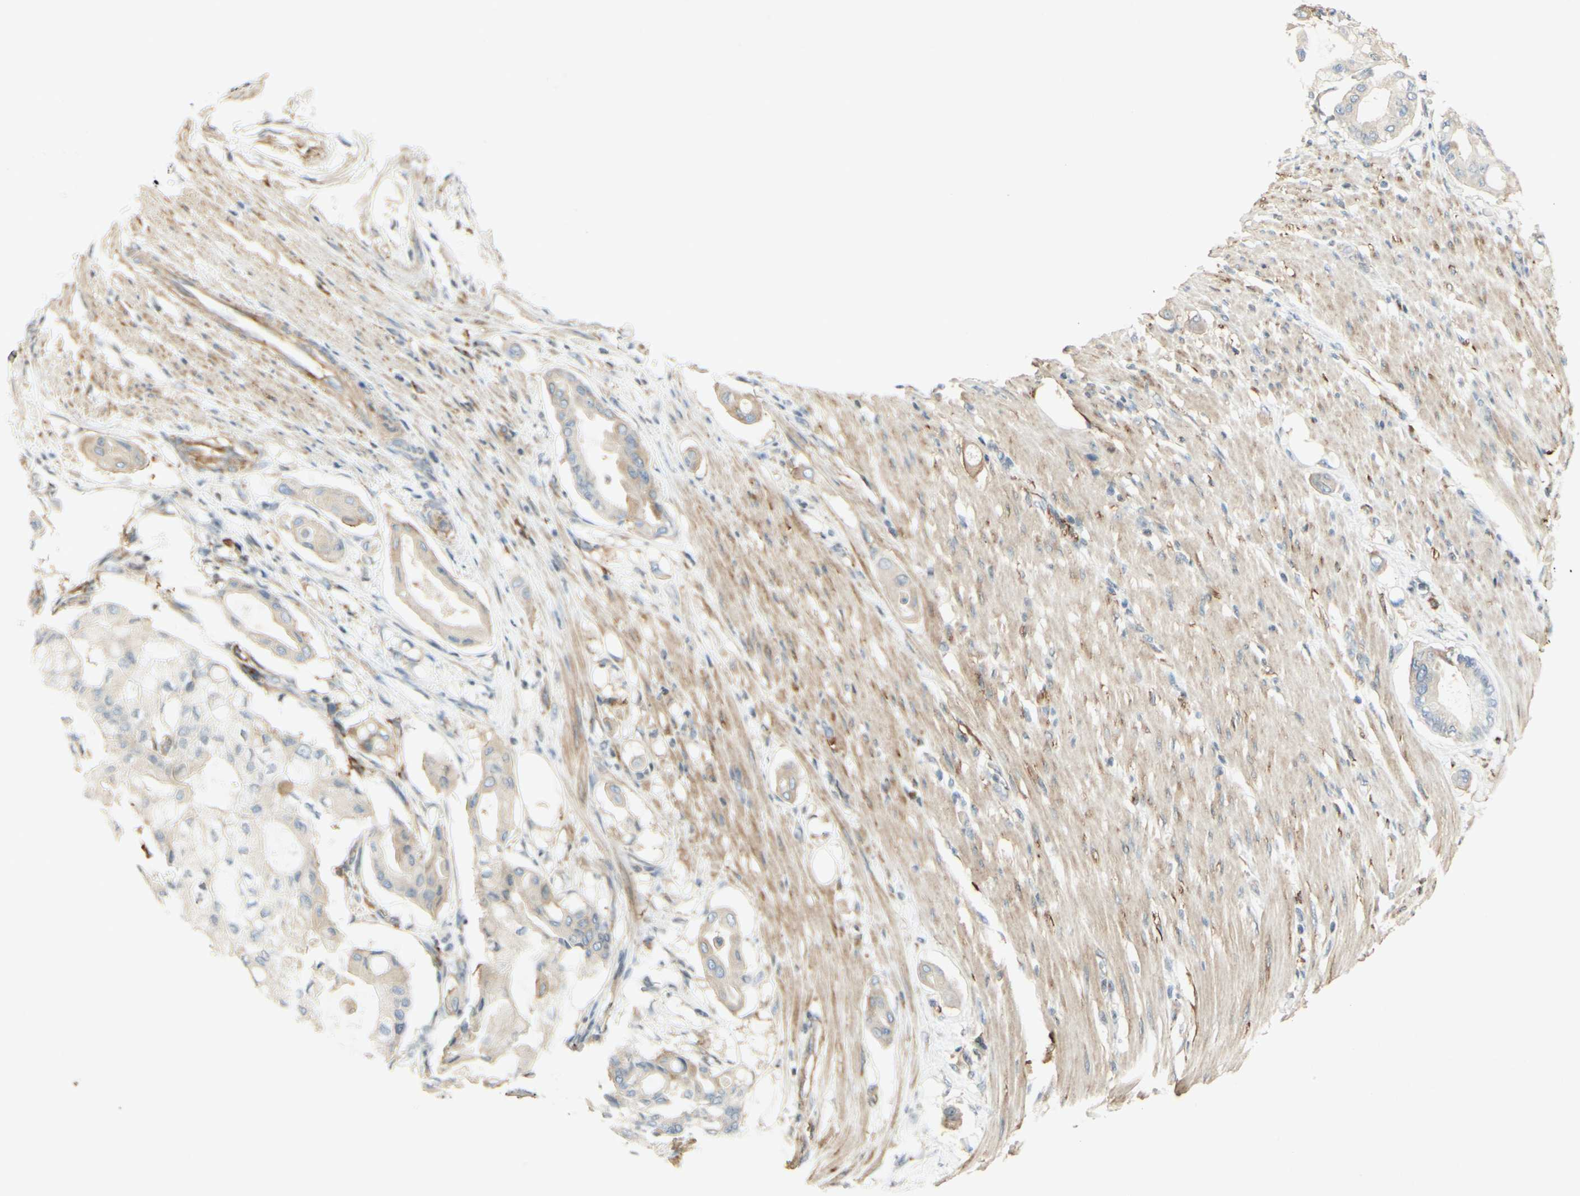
{"staining": {"intensity": "weak", "quantity": "25%-75%", "location": "cytoplasmic/membranous"}, "tissue": "pancreatic cancer", "cell_type": "Tumor cells", "image_type": "cancer", "snomed": [{"axis": "morphology", "description": "Adenocarcinoma, NOS"}, {"axis": "morphology", "description": "Adenocarcinoma, metastatic, NOS"}, {"axis": "topography", "description": "Lymph node"}, {"axis": "topography", "description": "Pancreas"}, {"axis": "topography", "description": "Duodenum"}], "caption": "Pancreatic cancer (adenocarcinoma) tissue displays weak cytoplasmic/membranous expression in approximately 25%-75% of tumor cells, visualized by immunohistochemistry.", "gene": "MAP1B", "patient": {"sex": "female", "age": 64}}